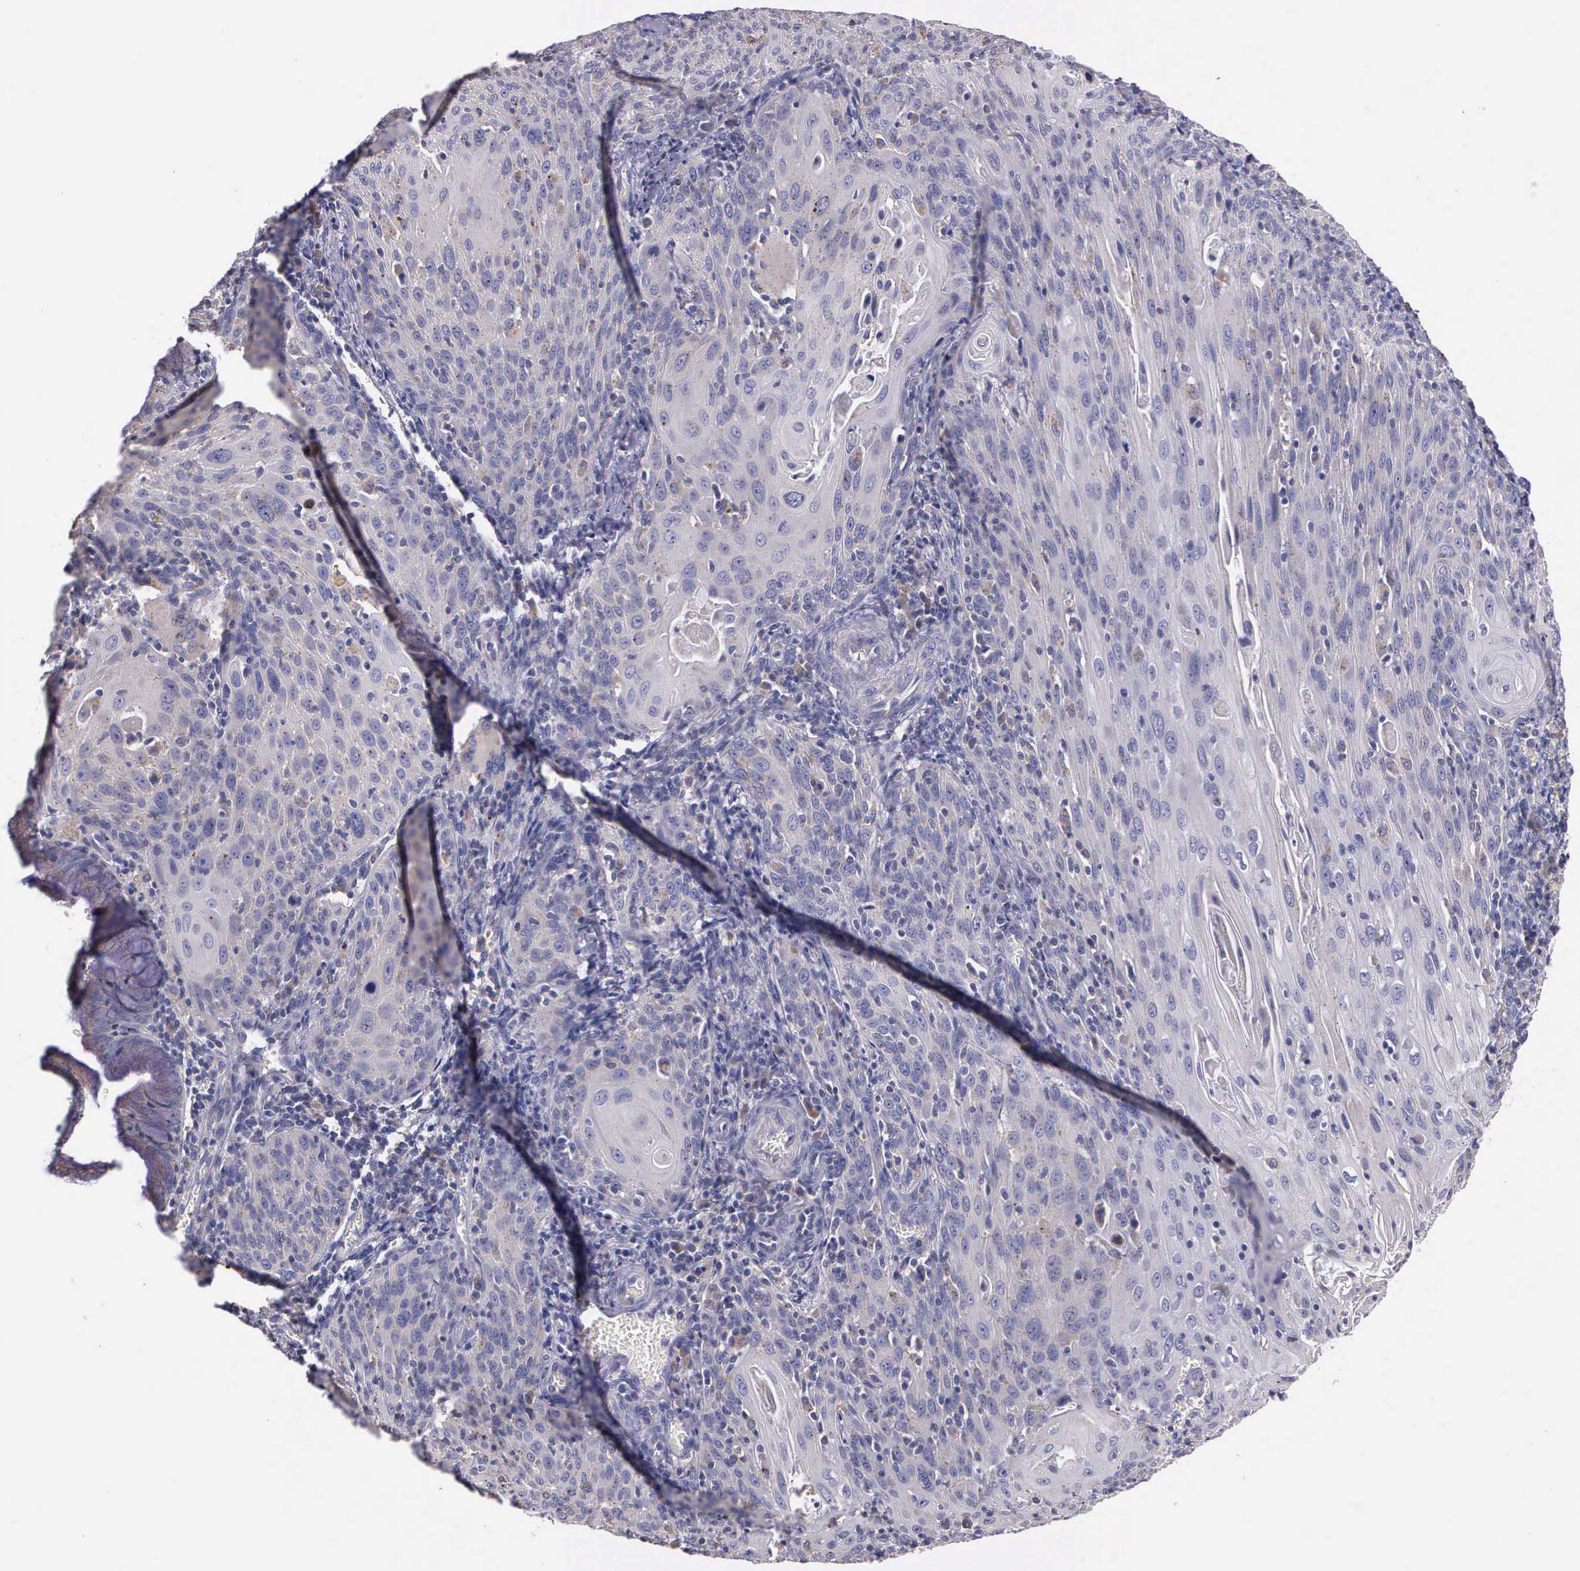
{"staining": {"intensity": "negative", "quantity": "none", "location": "none"}, "tissue": "cervical cancer", "cell_type": "Tumor cells", "image_type": "cancer", "snomed": [{"axis": "morphology", "description": "Squamous cell carcinoma, NOS"}, {"axis": "topography", "description": "Cervix"}], "caption": "Immunohistochemistry (IHC) histopathology image of human squamous cell carcinoma (cervical) stained for a protein (brown), which reveals no expression in tumor cells.", "gene": "MIA2", "patient": {"sex": "female", "age": 54}}